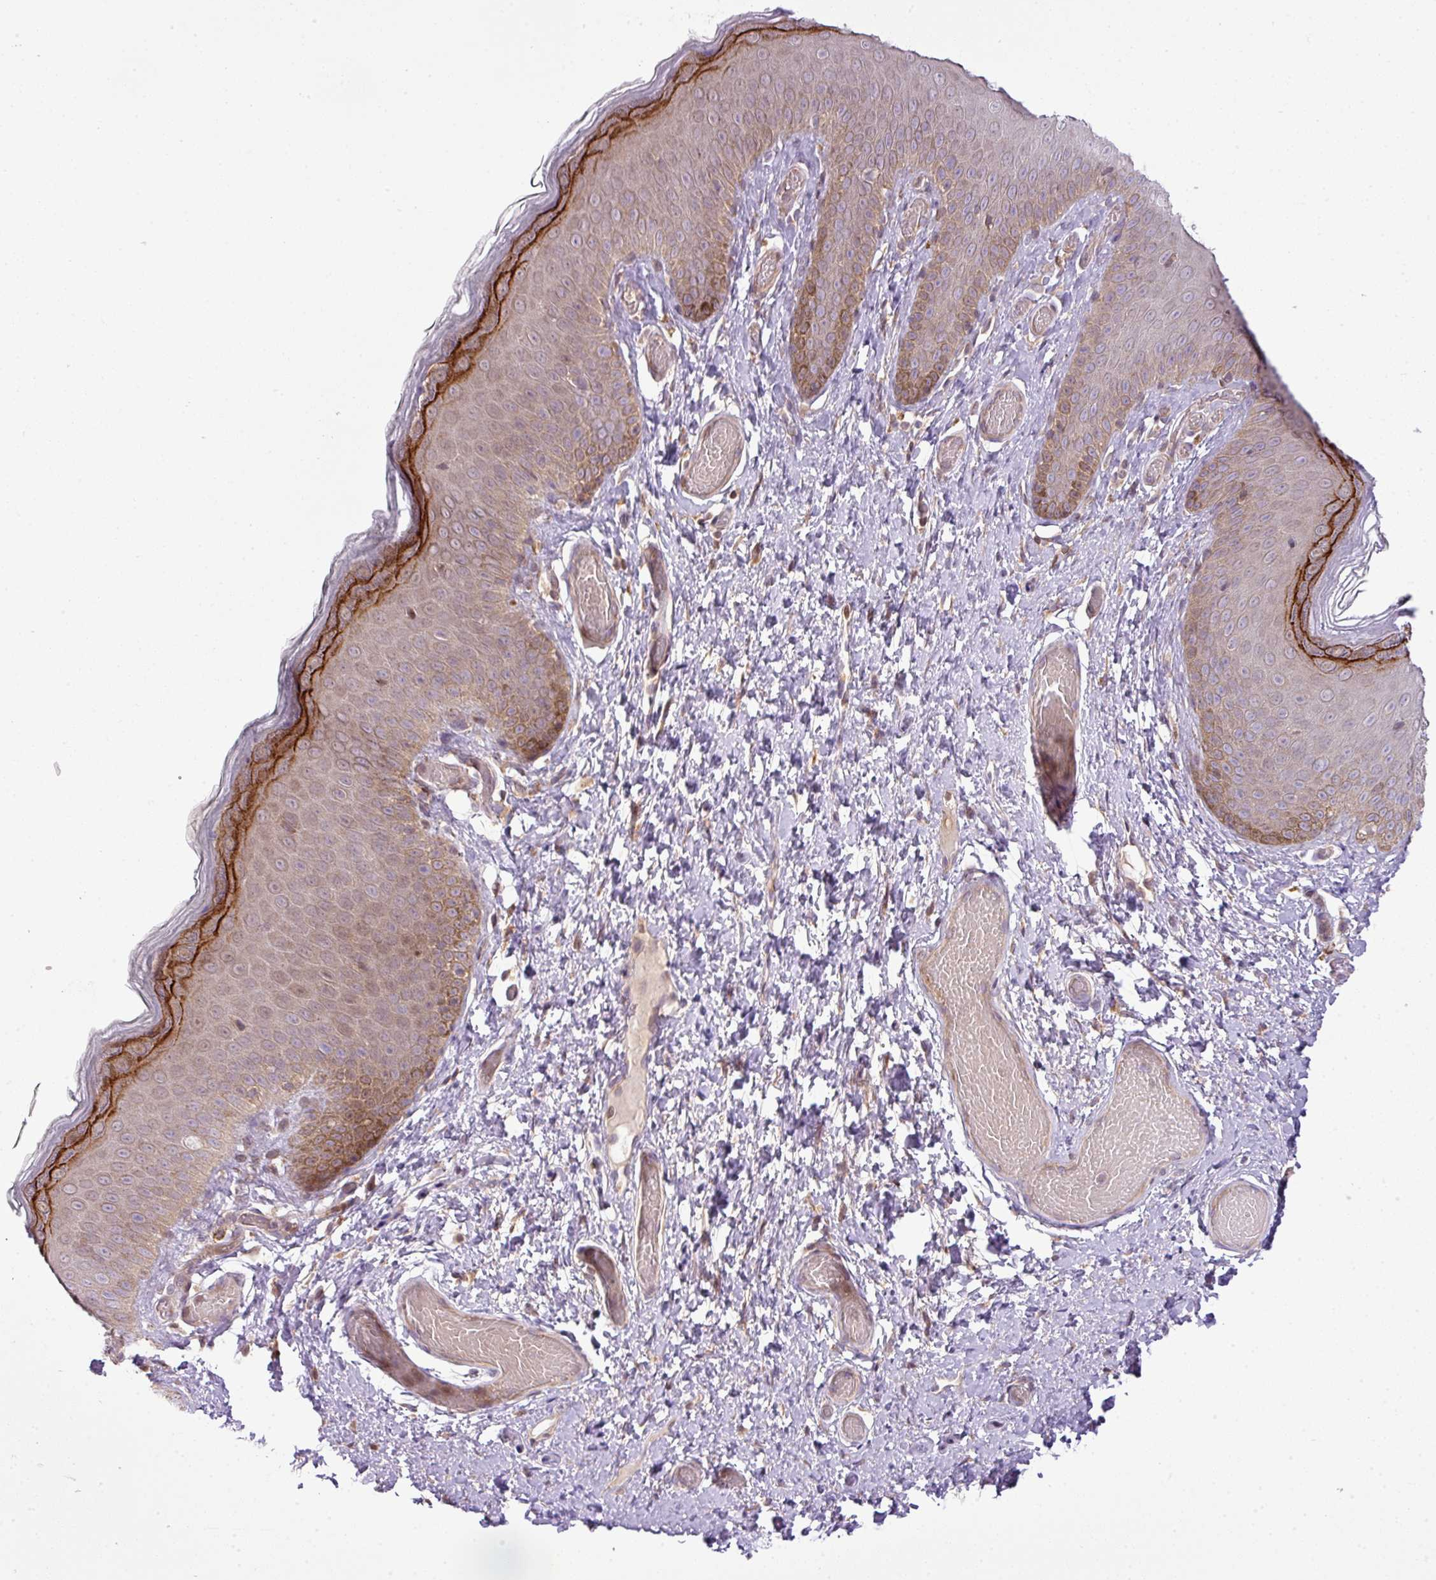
{"staining": {"intensity": "strong", "quantity": "<25%", "location": "cytoplasmic/membranous,nuclear"}, "tissue": "skin", "cell_type": "Epidermal cells", "image_type": "normal", "snomed": [{"axis": "morphology", "description": "Normal tissue, NOS"}, {"axis": "topography", "description": "Anal"}], "caption": "This micrograph reveals IHC staining of unremarkable skin, with medium strong cytoplasmic/membranous,nuclear positivity in about <25% of epidermal cells.", "gene": "COX18", "patient": {"sex": "female", "age": 40}}